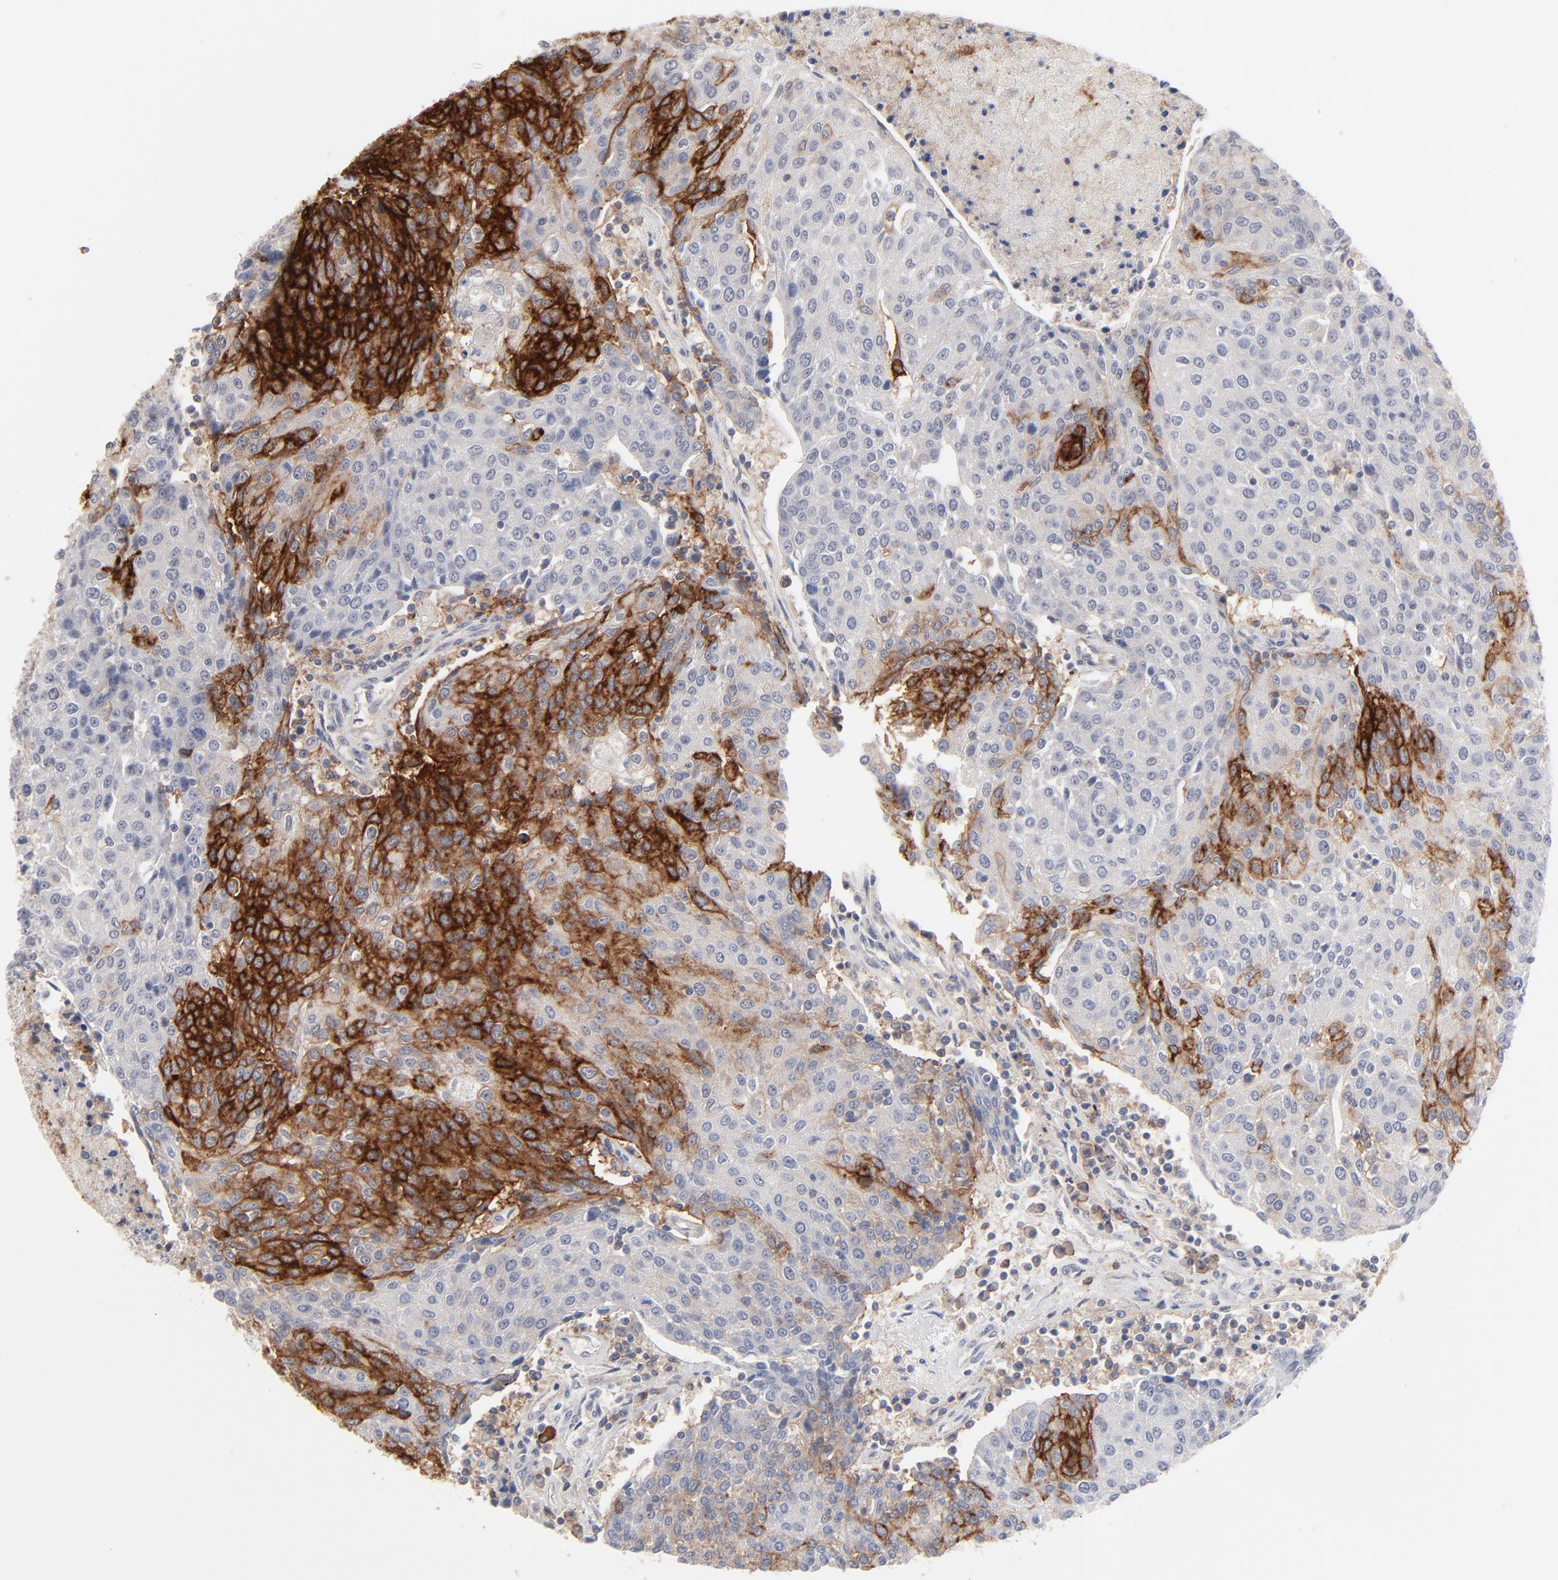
{"staining": {"intensity": "strong", "quantity": "<25%", "location": "cytoplasmic/membranous"}, "tissue": "urothelial cancer", "cell_type": "Tumor cells", "image_type": "cancer", "snomed": [{"axis": "morphology", "description": "Urothelial carcinoma, High grade"}, {"axis": "topography", "description": "Urinary bladder"}], "caption": "Strong cytoplasmic/membranous protein expression is seen in about <25% of tumor cells in high-grade urothelial carcinoma.", "gene": "SLC16A1", "patient": {"sex": "female", "age": 85}}